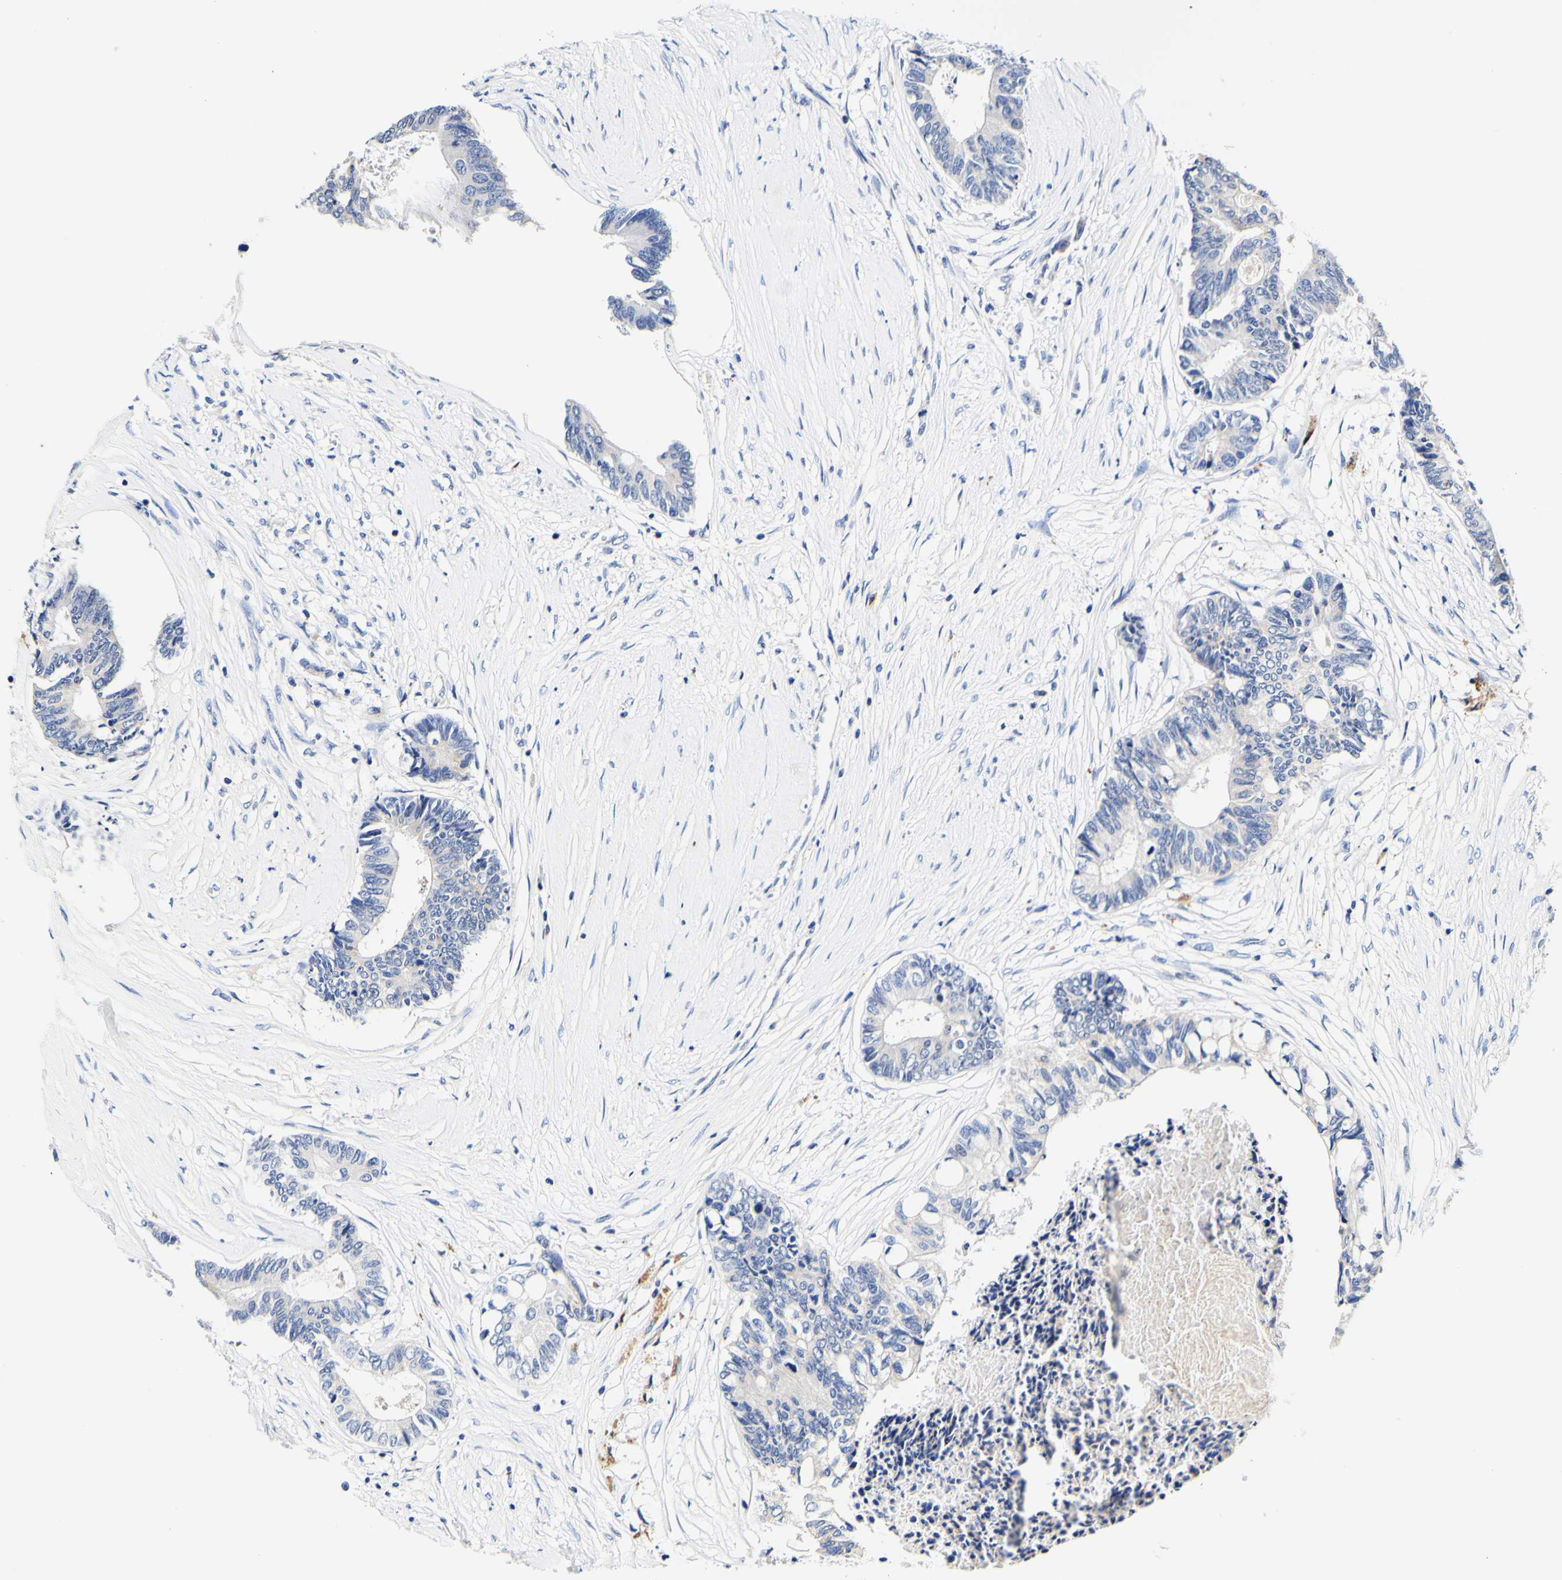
{"staining": {"intensity": "negative", "quantity": "none", "location": "none"}, "tissue": "colorectal cancer", "cell_type": "Tumor cells", "image_type": "cancer", "snomed": [{"axis": "morphology", "description": "Adenocarcinoma, NOS"}, {"axis": "topography", "description": "Rectum"}], "caption": "Immunohistochemistry micrograph of adenocarcinoma (colorectal) stained for a protein (brown), which displays no staining in tumor cells. The staining is performed using DAB brown chromogen with nuclei counter-stained in using hematoxylin.", "gene": "CAMK4", "patient": {"sex": "male", "age": 63}}